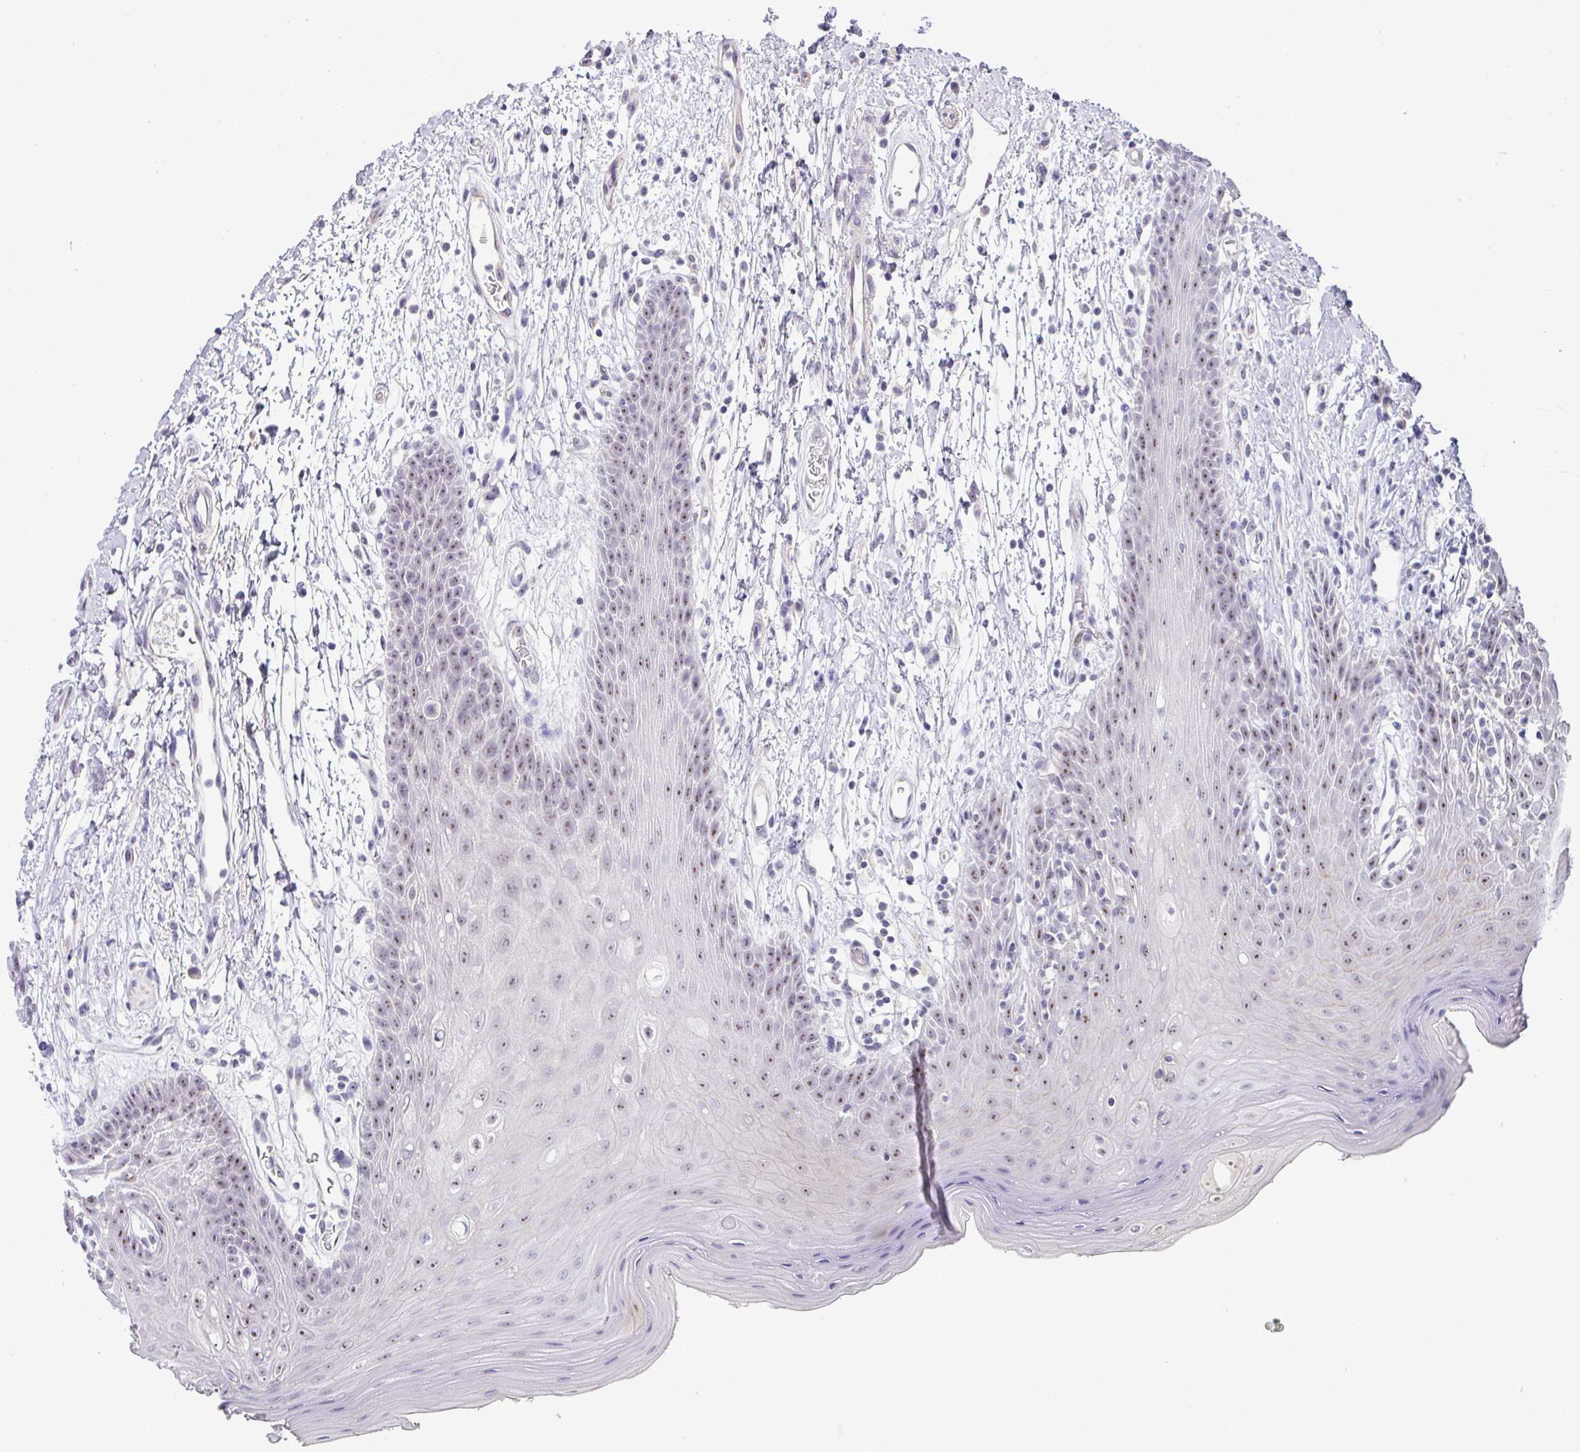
{"staining": {"intensity": "weak", "quantity": "25%-75%", "location": "nuclear"}, "tissue": "oral mucosa", "cell_type": "Squamous epithelial cells", "image_type": "normal", "snomed": [{"axis": "morphology", "description": "Normal tissue, NOS"}, {"axis": "topography", "description": "Oral tissue"}, {"axis": "topography", "description": "Tounge, NOS"}], "caption": "Protein staining of unremarkable oral mucosa demonstrates weak nuclear expression in approximately 25%-75% of squamous epithelial cells. (DAB (3,3'-diaminobenzidine) IHC, brown staining for protein, blue staining for nuclei).", "gene": "GCG", "patient": {"sex": "female", "age": 59}}